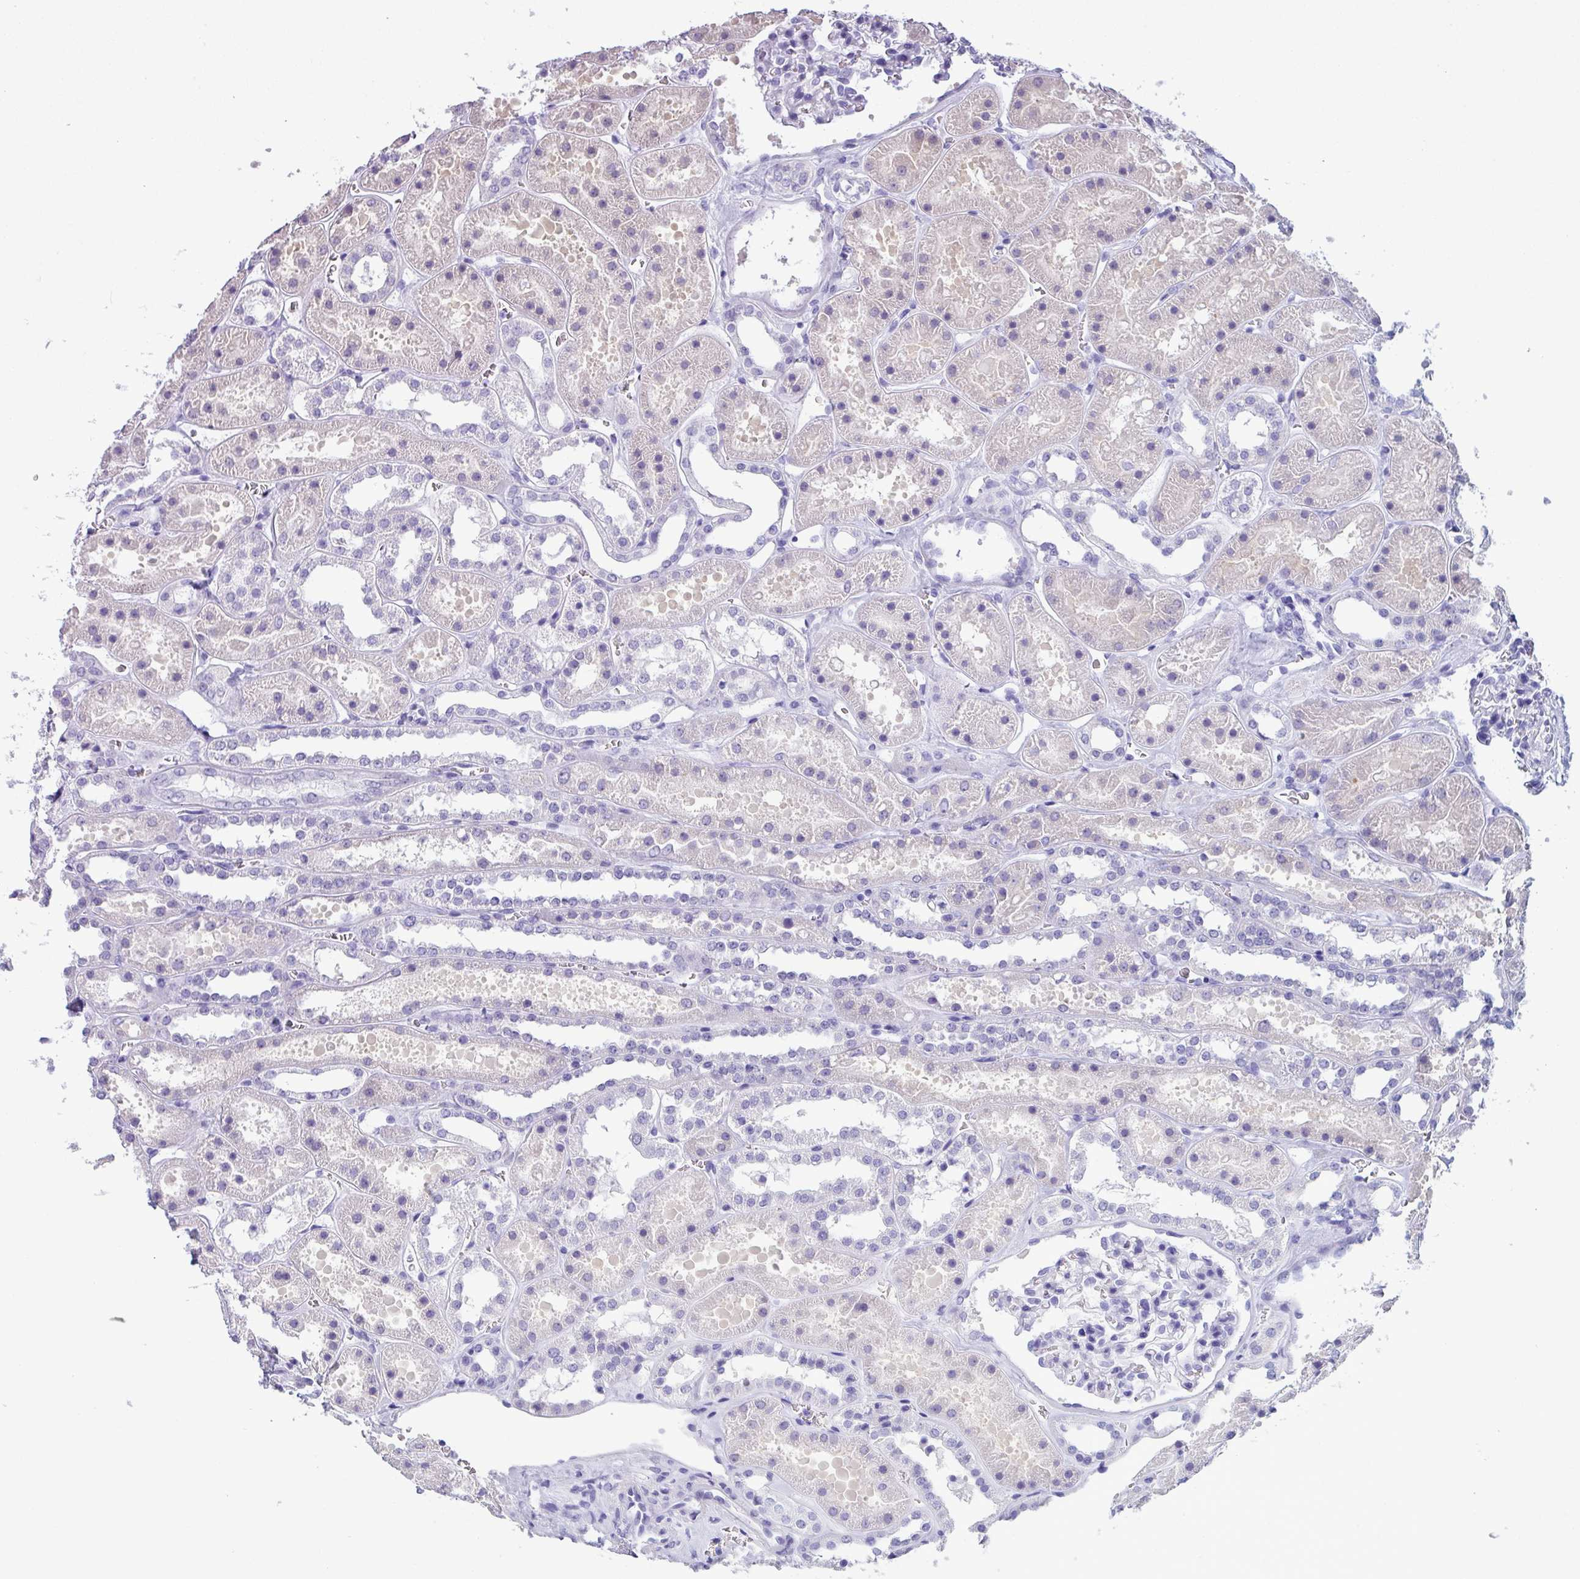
{"staining": {"intensity": "negative", "quantity": "none", "location": "none"}, "tissue": "kidney", "cell_type": "Cells in glomeruli", "image_type": "normal", "snomed": [{"axis": "morphology", "description": "Normal tissue, NOS"}, {"axis": "topography", "description": "Kidney"}], "caption": "Cells in glomeruli are negative for brown protein staining in normal kidney. (DAB IHC visualized using brightfield microscopy, high magnification).", "gene": "C20orf27", "patient": {"sex": "female", "age": 41}}